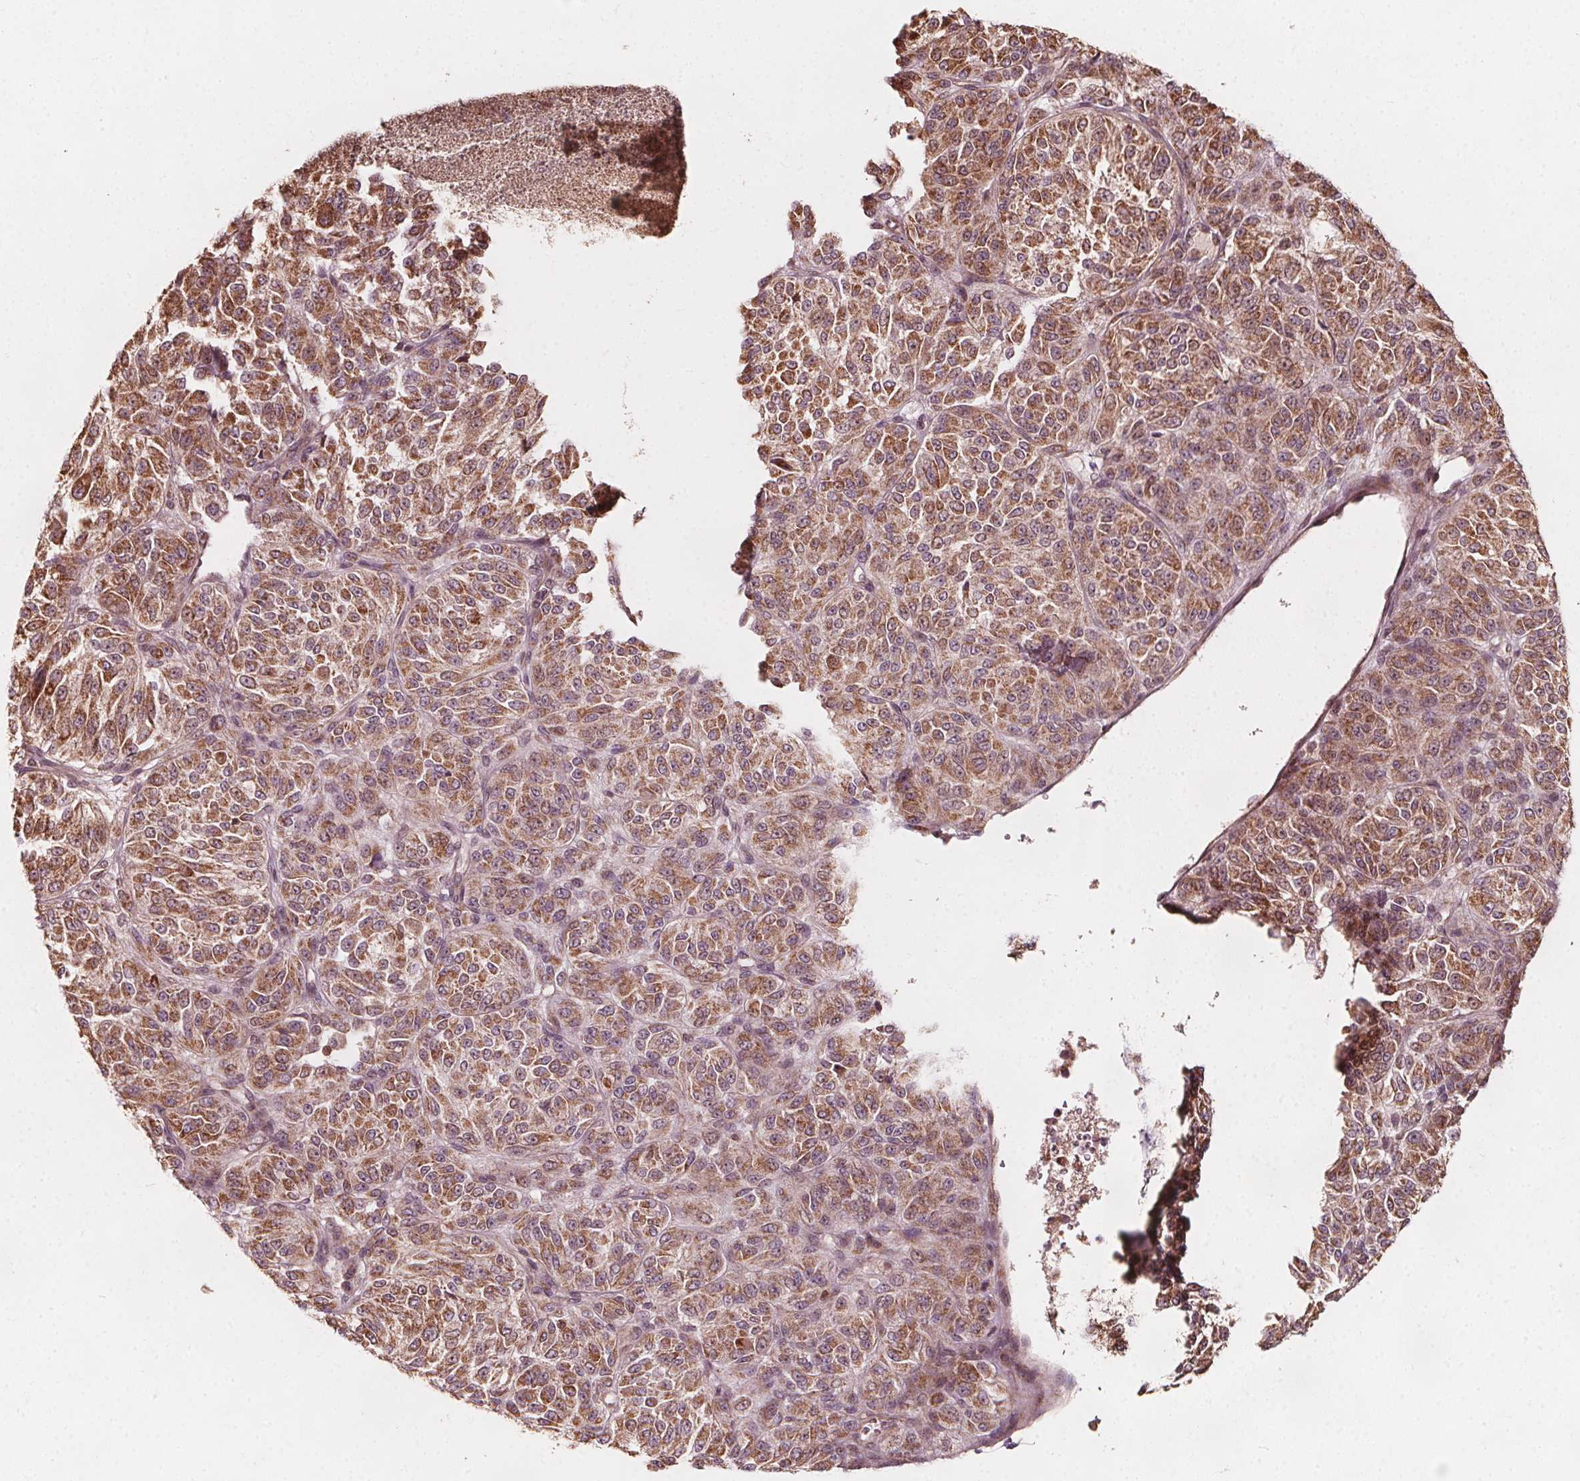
{"staining": {"intensity": "moderate", "quantity": ">75%", "location": "cytoplasmic/membranous"}, "tissue": "melanoma", "cell_type": "Tumor cells", "image_type": "cancer", "snomed": [{"axis": "morphology", "description": "Malignant melanoma, Metastatic site"}, {"axis": "topography", "description": "Brain"}], "caption": "Melanoma stained for a protein displays moderate cytoplasmic/membranous positivity in tumor cells. The protein of interest is shown in brown color, while the nuclei are stained blue.", "gene": "AIP", "patient": {"sex": "female", "age": 56}}